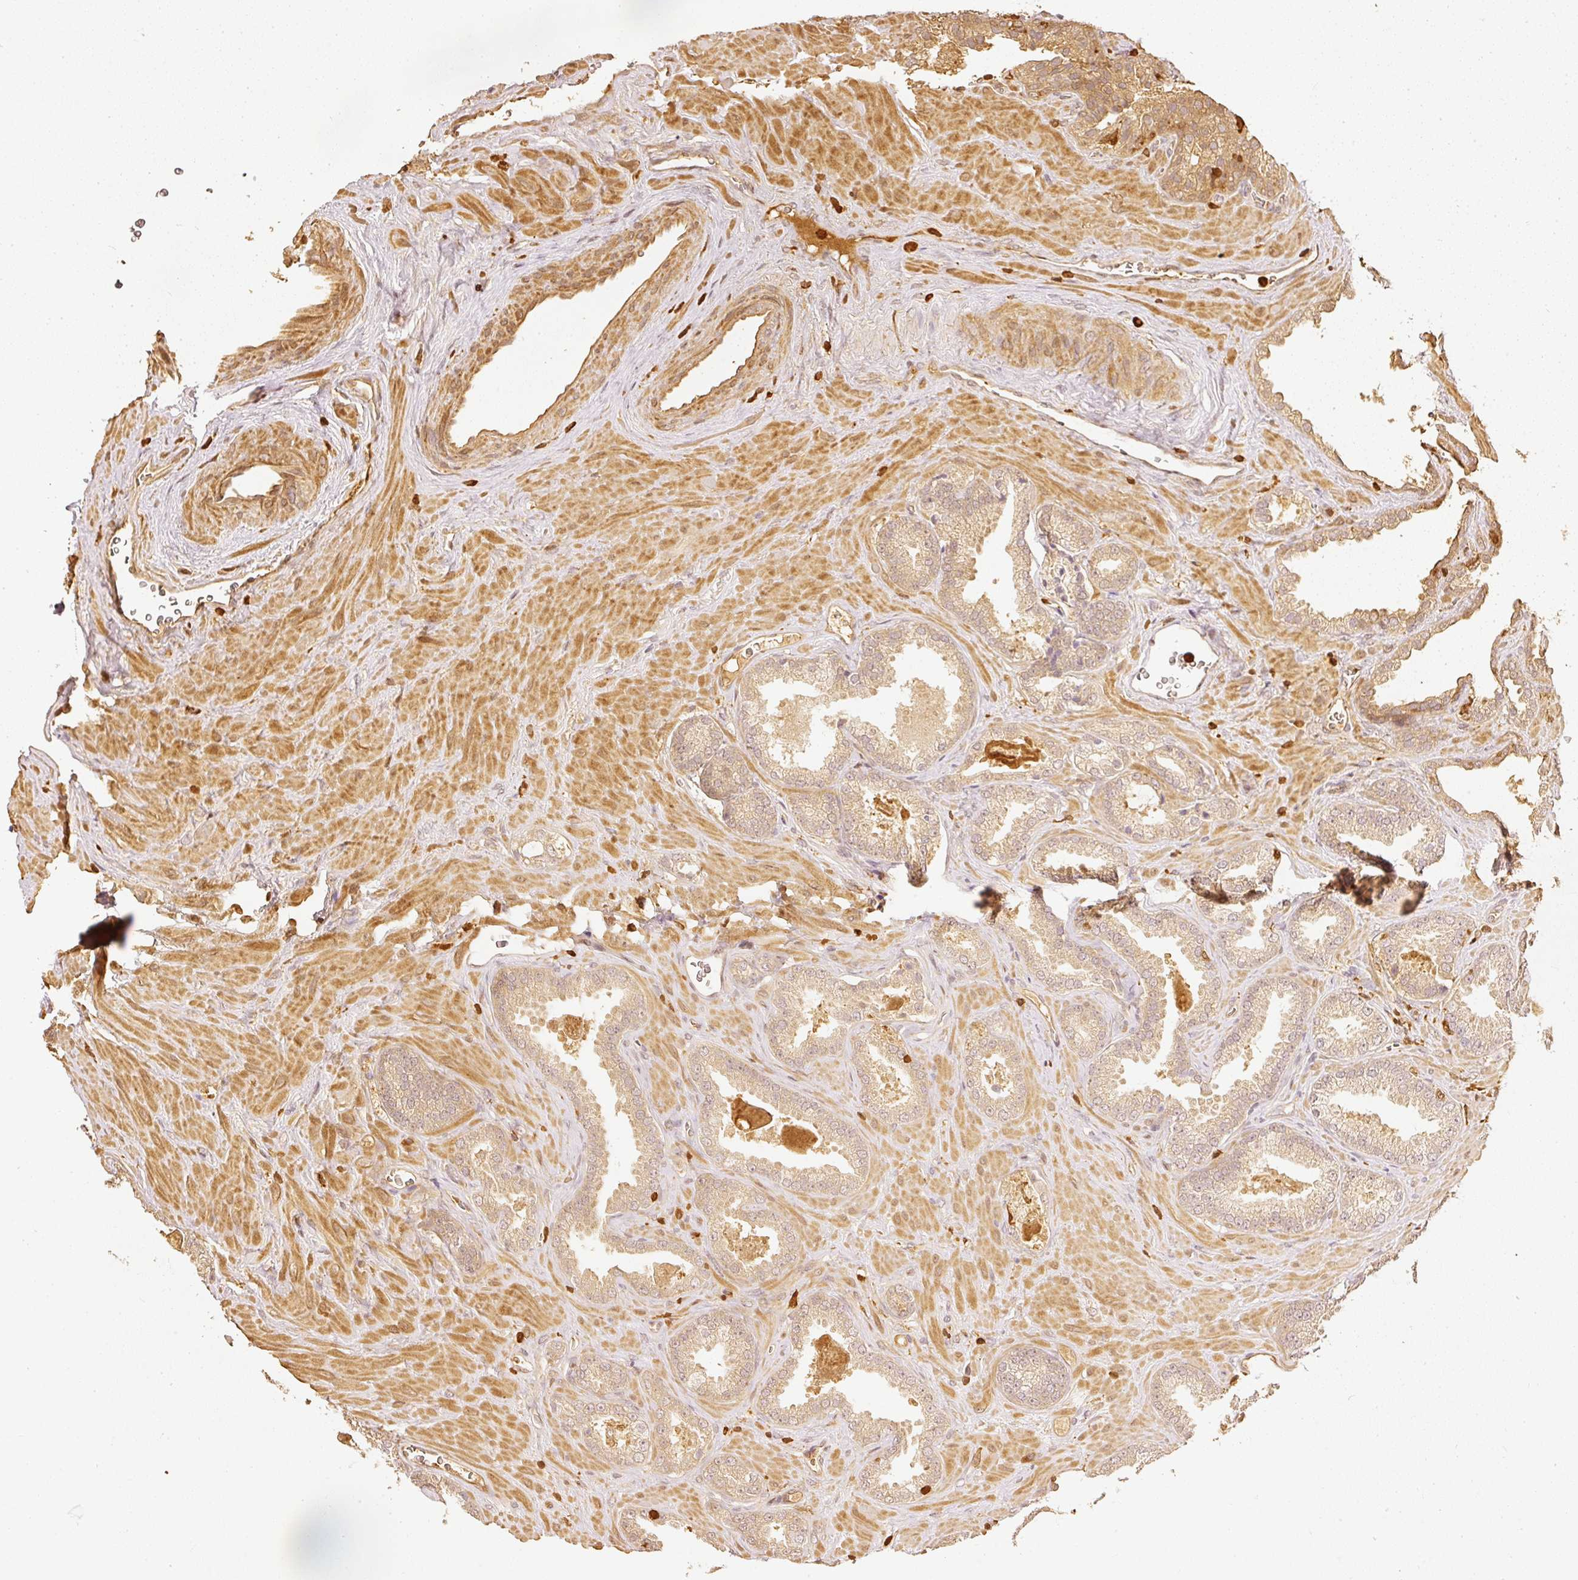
{"staining": {"intensity": "weak", "quantity": ">75%", "location": "cytoplasmic/membranous"}, "tissue": "prostate cancer", "cell_type": "Tumor cells", "image_type": "cancer", "snomed": [{"axis": "morphology", "description": "Adenocarcinoma, Low grade"}, {"axis": "topography", "description": "Prostate"}], "caption": "High-power microscopy captured an immunohistochemistry micrograph of prostate cancer (low-grade adenocarcinoma), revealing weak cytoplasmic/membranous expression in approximately >75% of tumor cells.", "gene": "PFN1", "patient": {"sex": "male", "age": 62}}